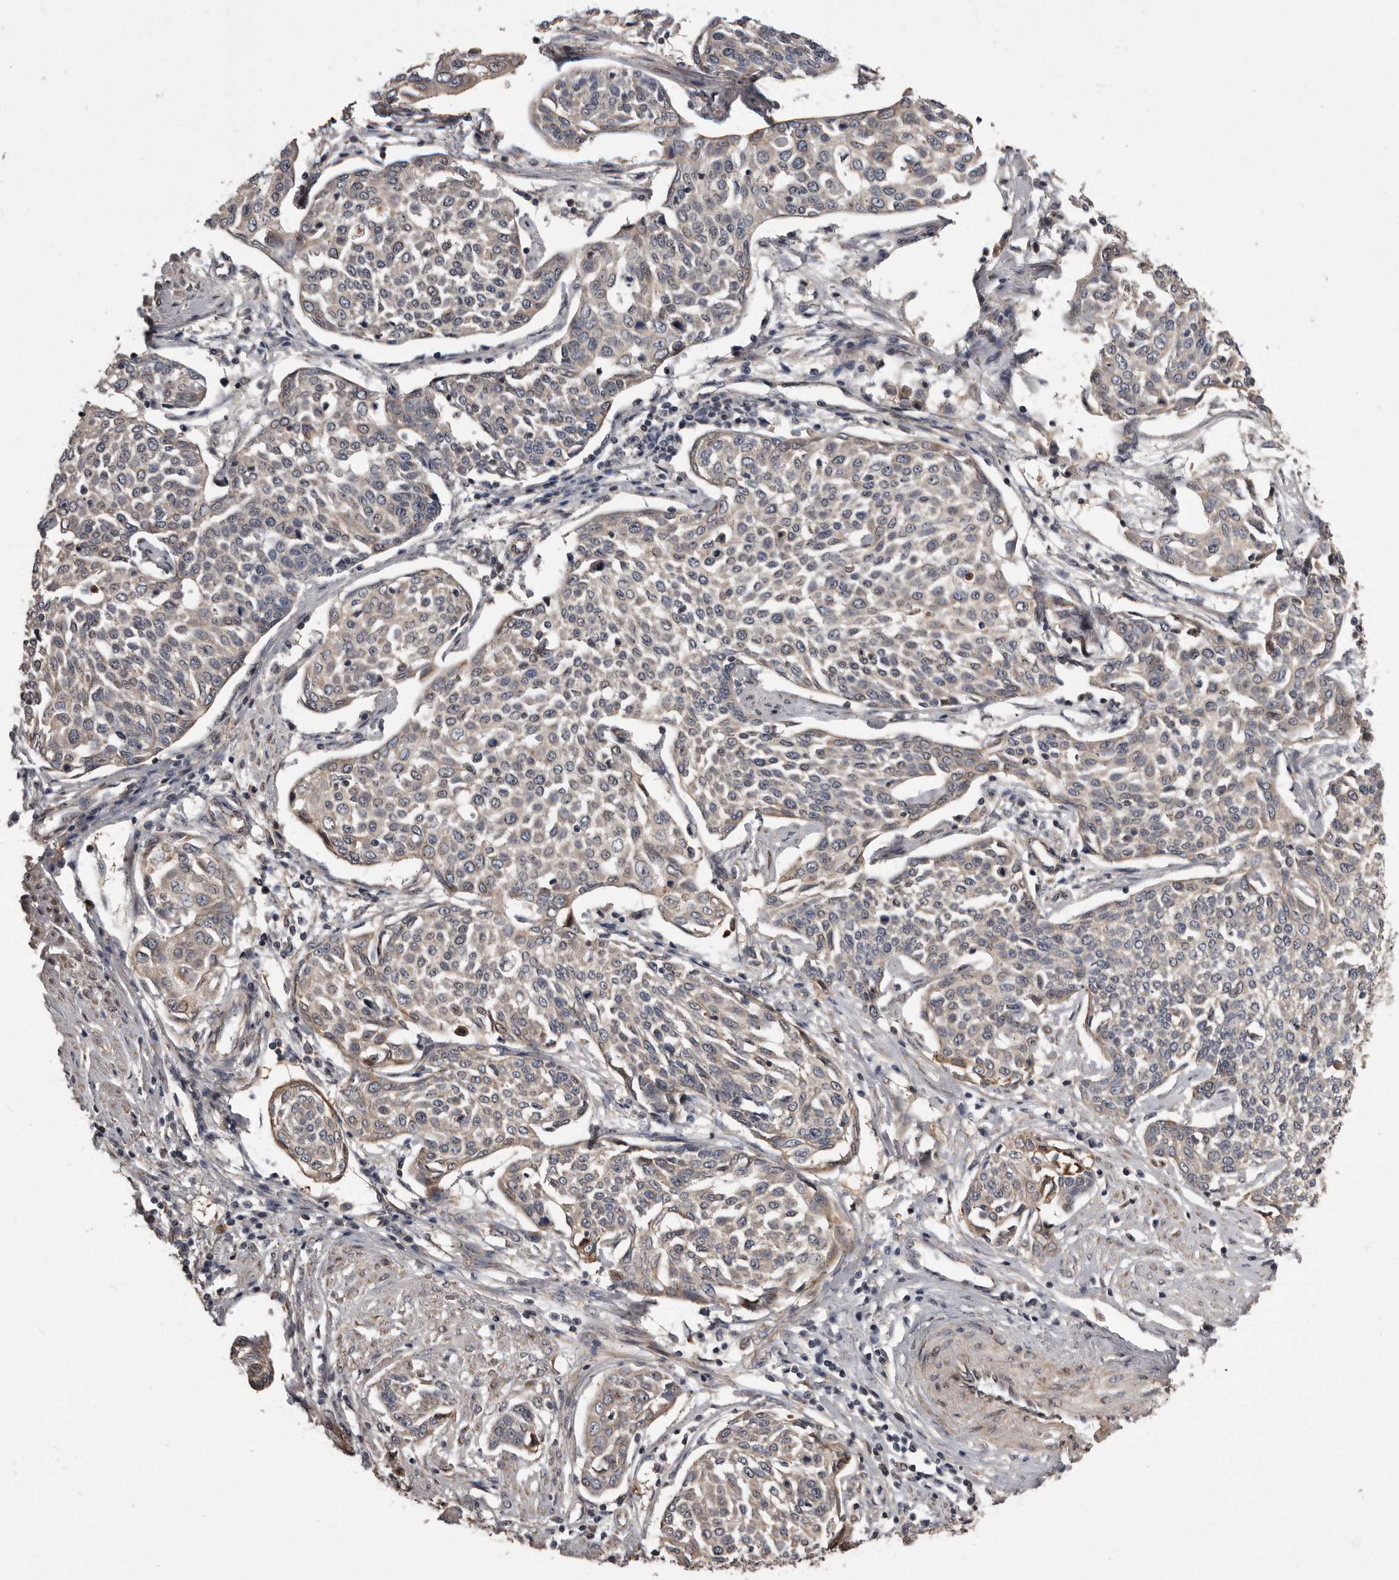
{"staining": {"intensity": "weak", "quantity": "<25%", "location": "cytoplasmic/membranous"}, "tissue": "cervical cancer", "cell_type": "Tumor cells", "image_type": "cancer", "snomed": [{"axis": "morphology", "description": "Squamous cell carcinoma, NOS"}, {"axis": "topography", "description": "Cervix"}], "caption": "Immunohistochemistry (IHC) of human cervical cancer exhibits no staining in tumor cells.", "gene": "ARMCX1", "patient": {"sex": "female", "age": 34}}